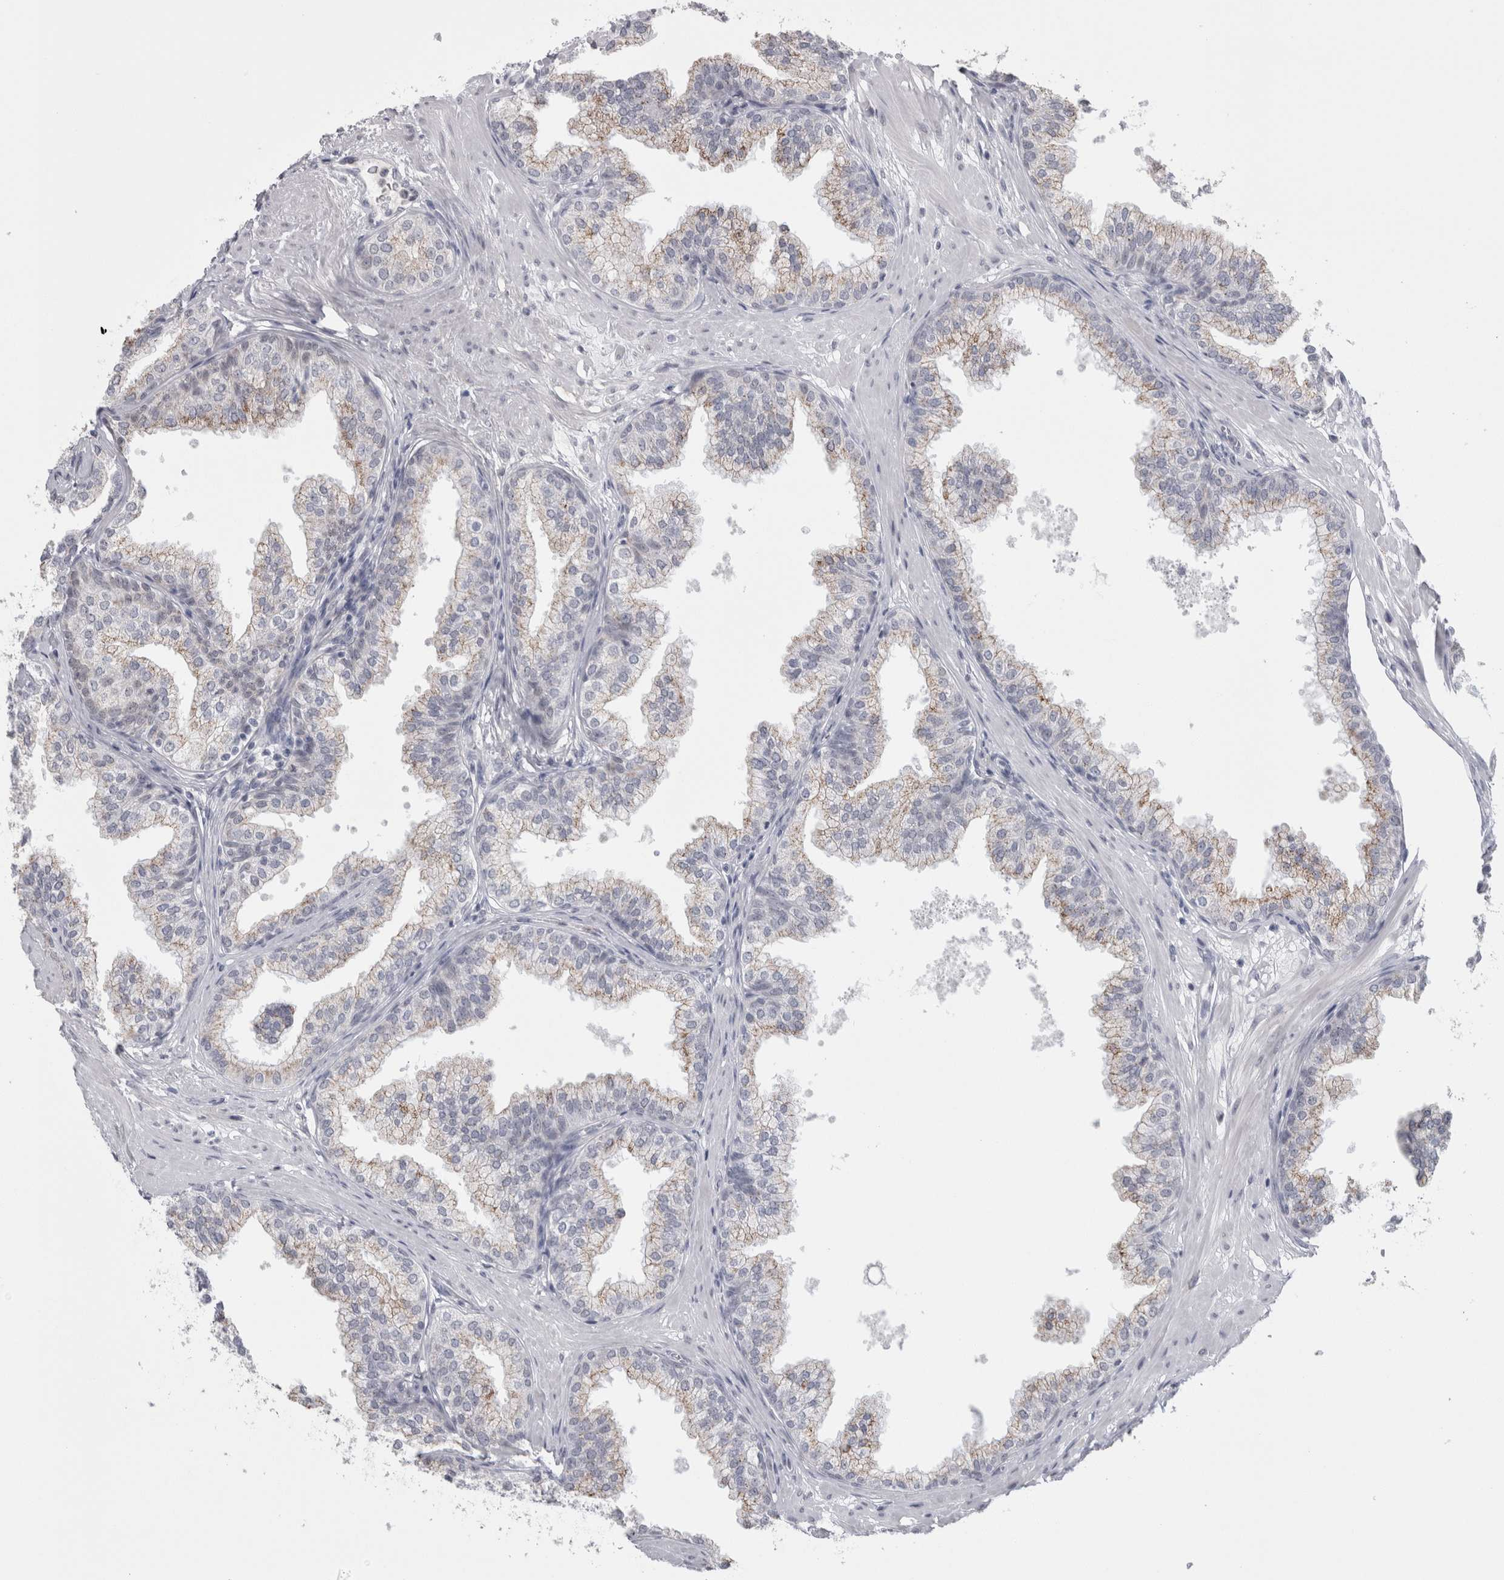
{"staining": {"intensity": "weak", "quantity": "<25%", "location": "cytoplasmic/membranous"}, "tissue": "prostate", "cell_type": "Glandular cells", "image_type": "normal", "snomed": [{"axis": "morphology", "description": "Normal tissue, NOS"}, {"axis": "morphology", "description": "Urothelial carcinoma, Low grade"}, {"axis": "topography", "description": "Urinary bladder"}, {"axis": "topography", "description": "Prostate"}], "caption": "DAB immunohistochemical staining of unremarkable human prostate displays no significant expression in glandular cells. Brightfield microscopy of immunohistochemistry (IHC) stained with DAB (3,3'-diaminobenzidine) (brown) and hematoxylin (blue), captured at high magnification.", "gene": "PLIN1", "patient": {"sex": "male", "age": 60}}